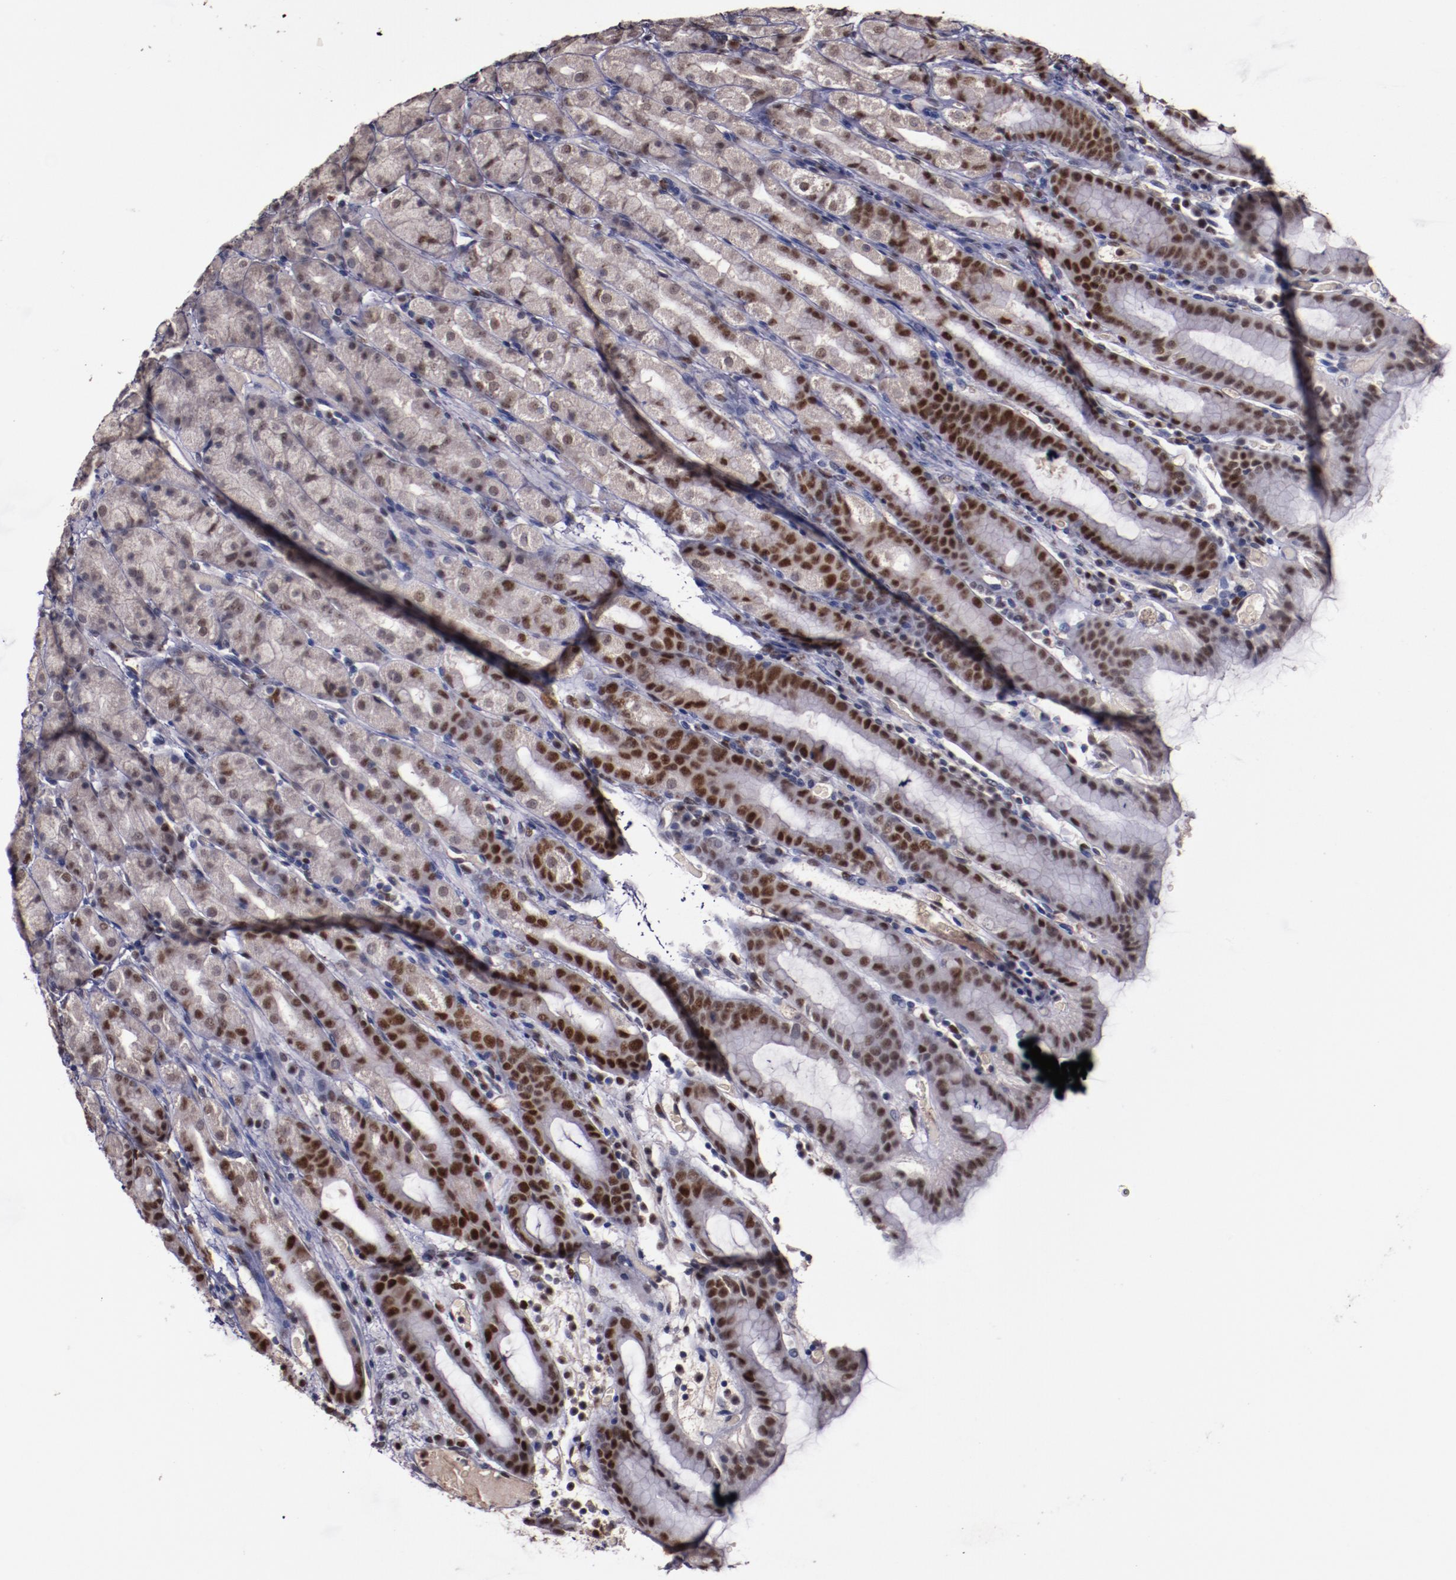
{"staining": {"intensity": "strong", "quantity": ">75%", "location": "nuclear"}, "tissue": "stomach", "cell_type": "Glandular cells", "image_type": "normal", "snomed": [{"axis": "morphology", "description": "Normal tissue, NOS"}, {"axis": "topography", "description": "Stomach, upper"}], "caption": "Stomach stained with DAB (3,3'-diaminobenzidine) IHC reveals high levels of strong nuclear expression in approximately >75% of glandular cells. The staining is performed using DAB brown chromogen to label protein expression. The nuclei are counter-stained blue using hematoxylin.", "gene": "CHEK2", "patient": {"sex": "male", "age": 68}}